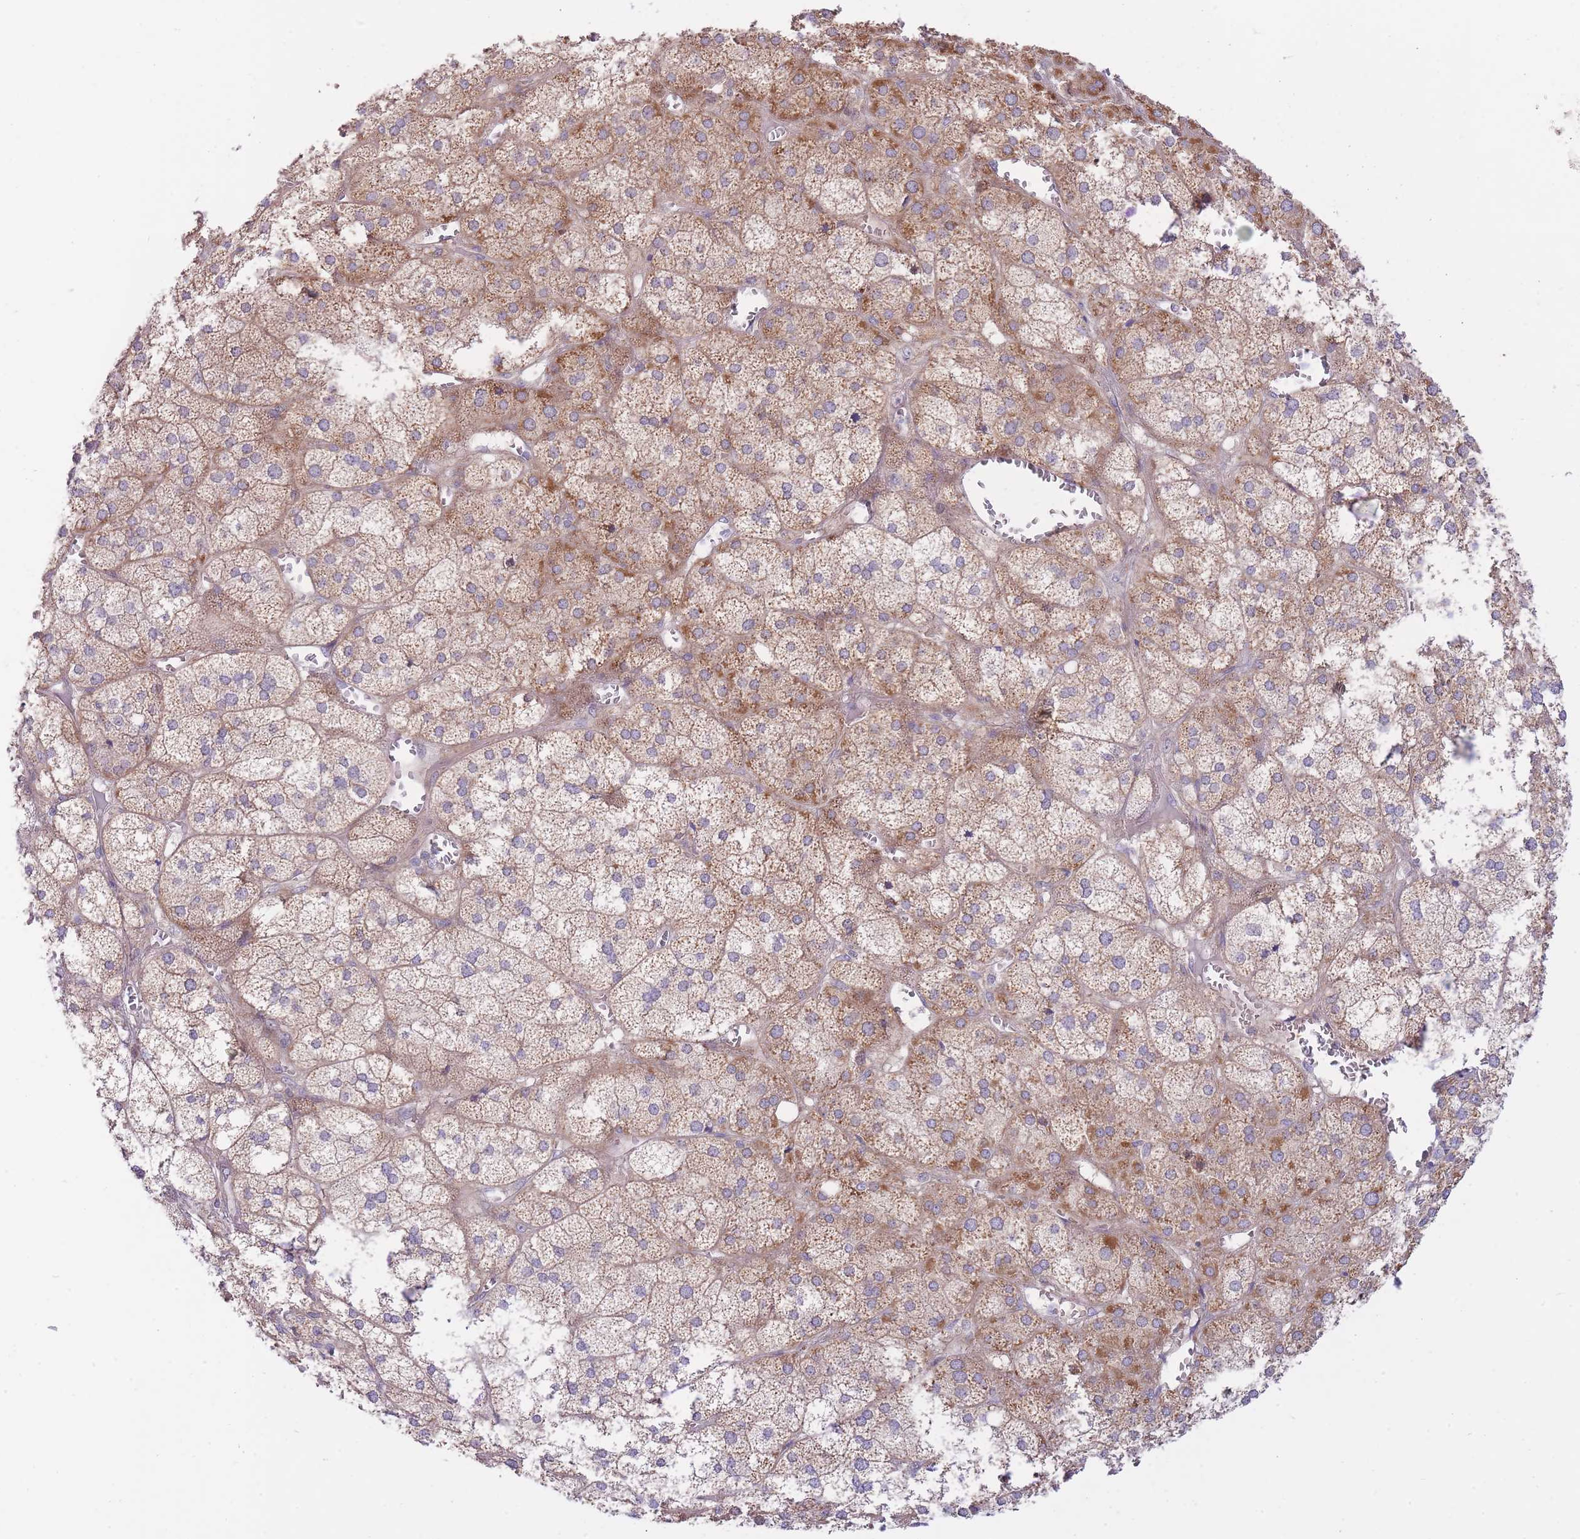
{"staining": {"intensity": "moderate", "quantity": "25%-75%", "location": "cytoplasmic/membranous"}, "tissue": "adrenal gland", "cell_type": "Glandular cells", "image_type": "normal", "snomed": [{"axis": "morphology", "description": "Normal tissue, NOS"}, {"axis": "topography", "description": "Adrenal gland"}], "caption": "An image of human adrenal gland stained for a protein reveals moderate cytoplasmic/membranous brown staining in glandular cells.", "gene": "CHAC1", "patient": {"sex": "female", "age": 61}}